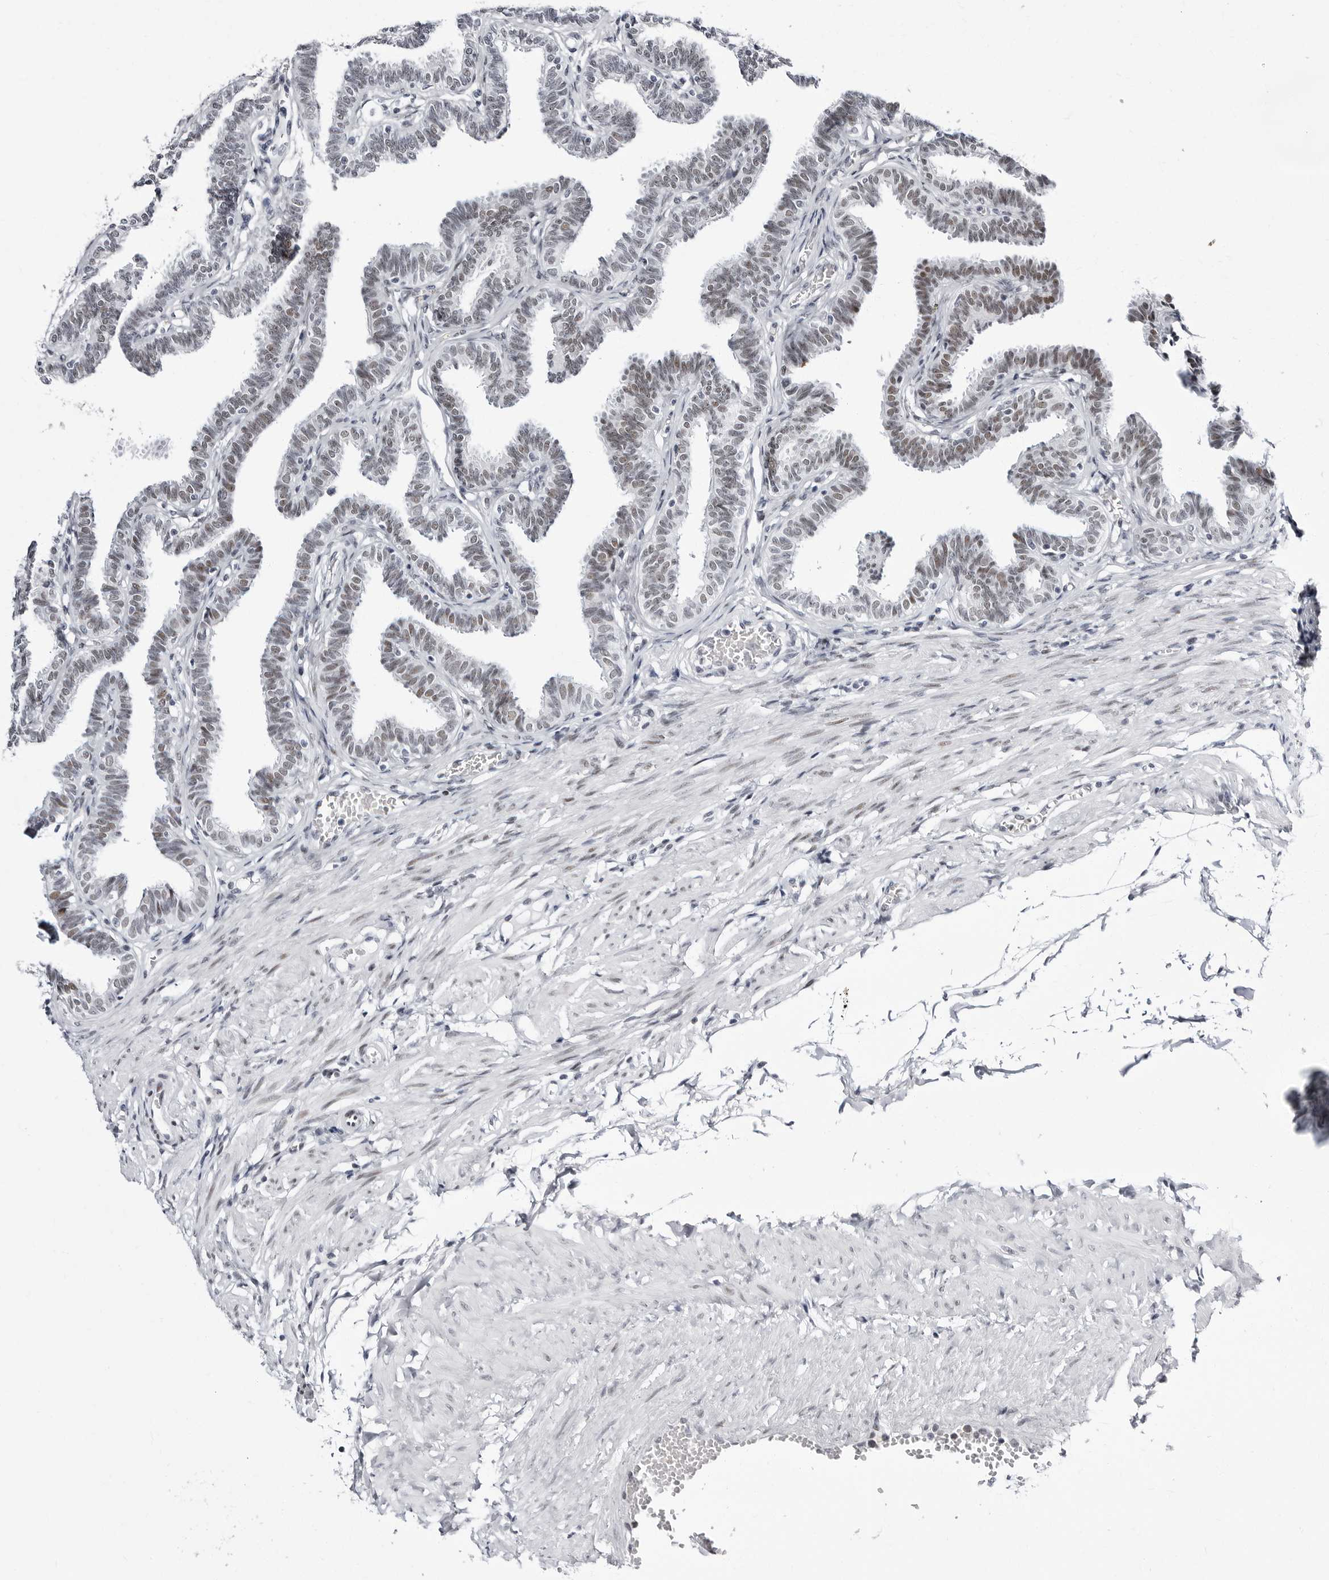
{"staining": {"intensity": "moderate", "quantity": "25%-75%", "location": "nuclear"}, "tissue": "fallopian tube", "cell_type": "Glandular cells", "image_type": "normal", "snomed": [{"axis": "morphology", "description": "Normal tissue, NOS"}, {"axis": "topography", "description": "Fallopian tube"}, {"axis": "topography", "description": "Ovary"}], "caption": "Protein staining reveals moderate nuclear staining in approximately 25%-75% of glandular cells in normal fallopian tube.", "gene": "VEZF1", "patient": {"sex": "female", "age": 23}}